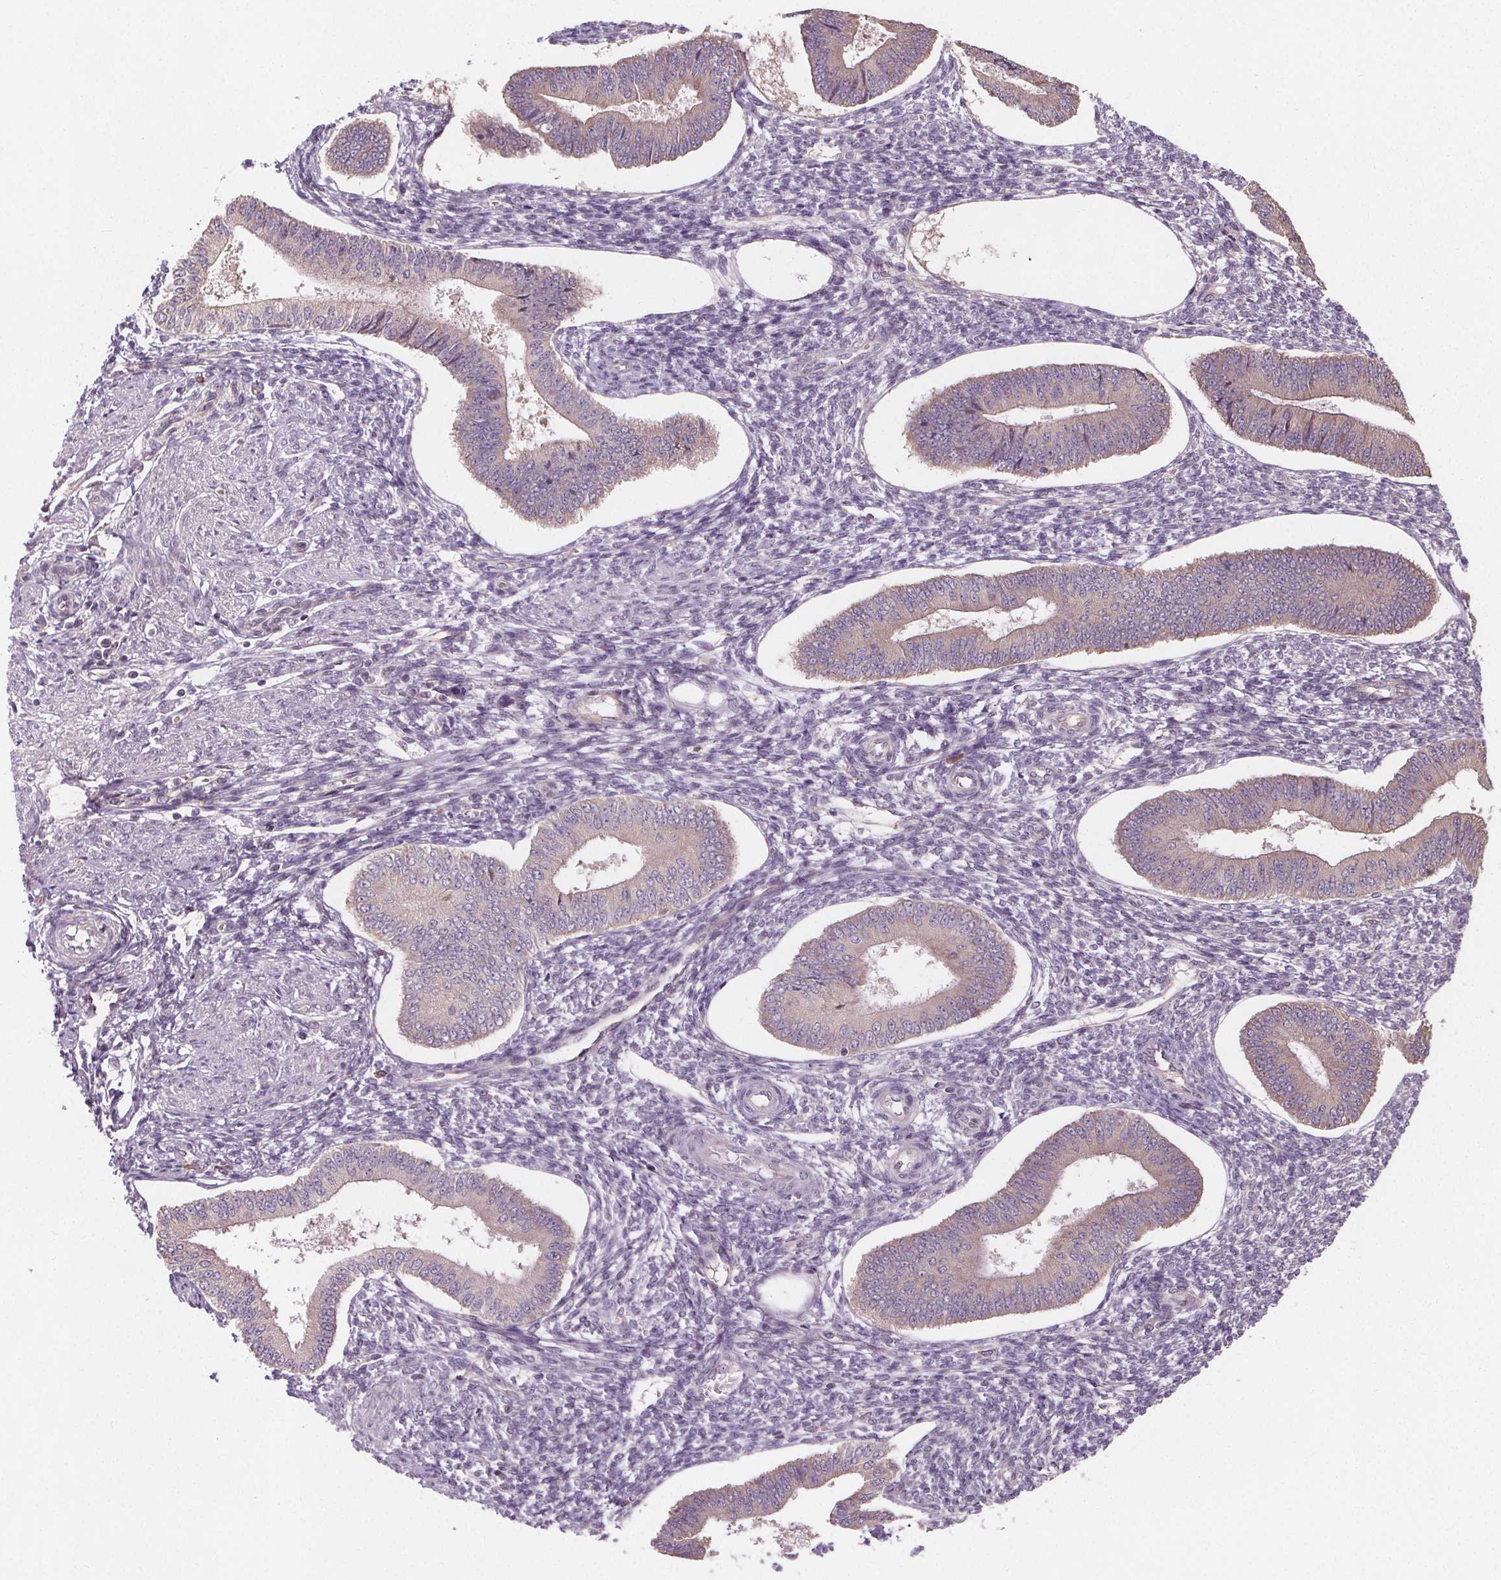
{"staining": {"intensity": "negative", "quantity": "none", "location": "none"}, "tissue": "endometrium", "cell_type": "Cells in endometrial stroma", "image_type": "normal", "snomed": [{"axis": "morphology", "description": "Normal tissue, NOS"}, {"axis": "topography", "description": "Endometrium"}], "caption": "Protein analysis of unremarkable endometrium reveals no significant staining in cells in endometrial stroma. Brightfield microscopy of immunohistochemistry stained with DAB (brown) and hematoxylin (blue), captured at high magnification.", "gene": "TMEM80", "patient": {"sex": "female", "age": 42}}